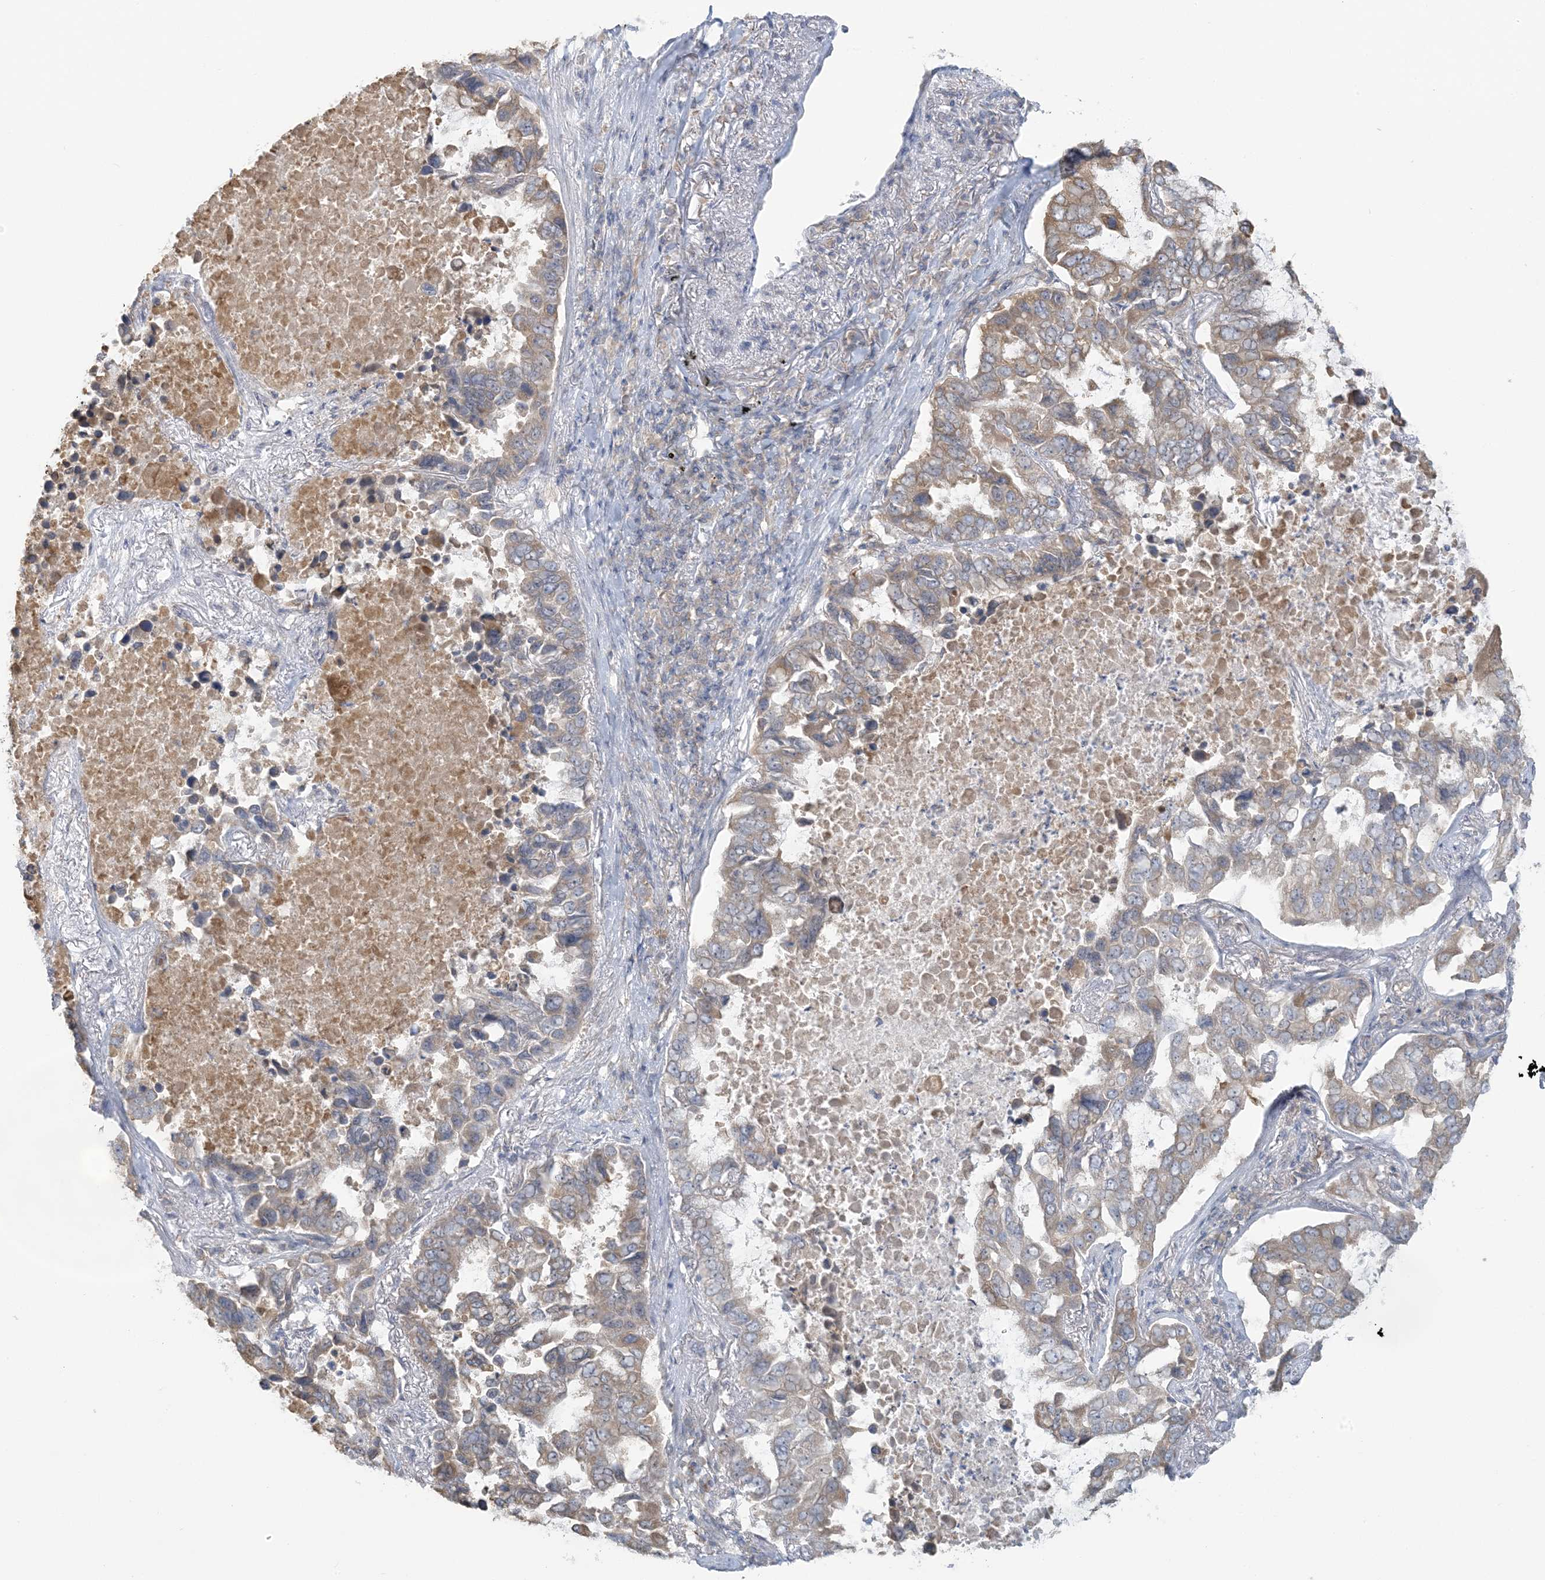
{"staining": {"intensity": "moderate", "quantity": "25%-75%", "location": "cytoplasmic/membranous"}, "tissue": "lung cancer", "cell_type": "Tumor cells", "image_type": "cancer", "snomed": [{"axis": "morphology", "description": "Adenocarcinoma, NOS"}, {"axis": "topography", "description": "Lung"}], "caption": "Adenocarcinoma (lung) stained with a protein marker shows moderate staining in tumor cells.", "gene": "EEFSEC", "patient": {"sex": "male", "age": 64}}